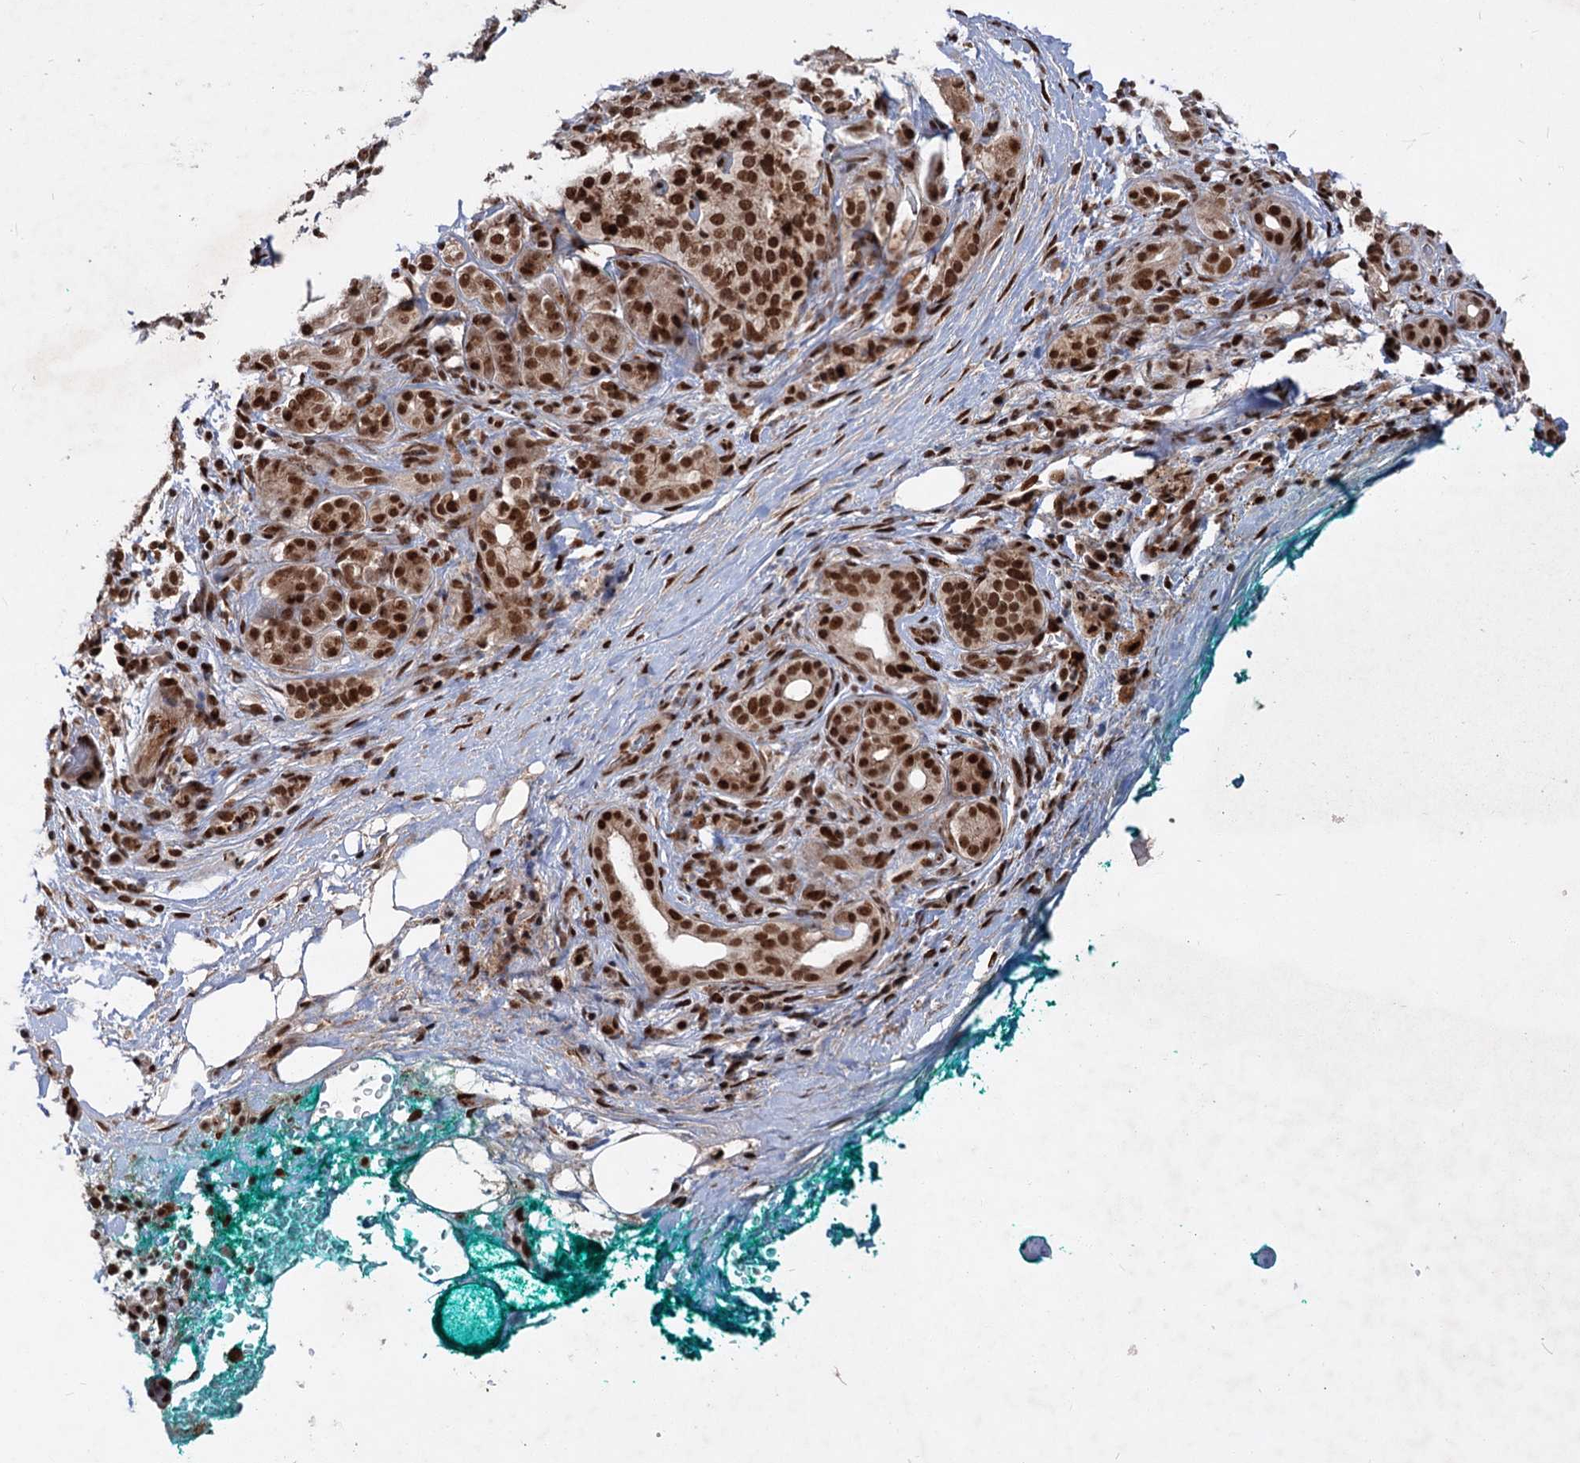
{"staining": {"intensity": "strong", "quantity": ">75%", "location": "nuclear"}, "tissue": "pancreatic cancer", "cell_type": "Tumor cells", "image_type": "cancer", "snomed": [{"axis": "morphology", "description": "Adenocarcinoma, NOS"}, {"axis": "topography", "description": "Pancreas"}], "caption": "Pancreatic cancer stained with a brown dye displays strong nuclear positive expression in approximately >75% of tumor cells.", "gene": "MAML1", "patient": {"sex": "male", "age": 78}}